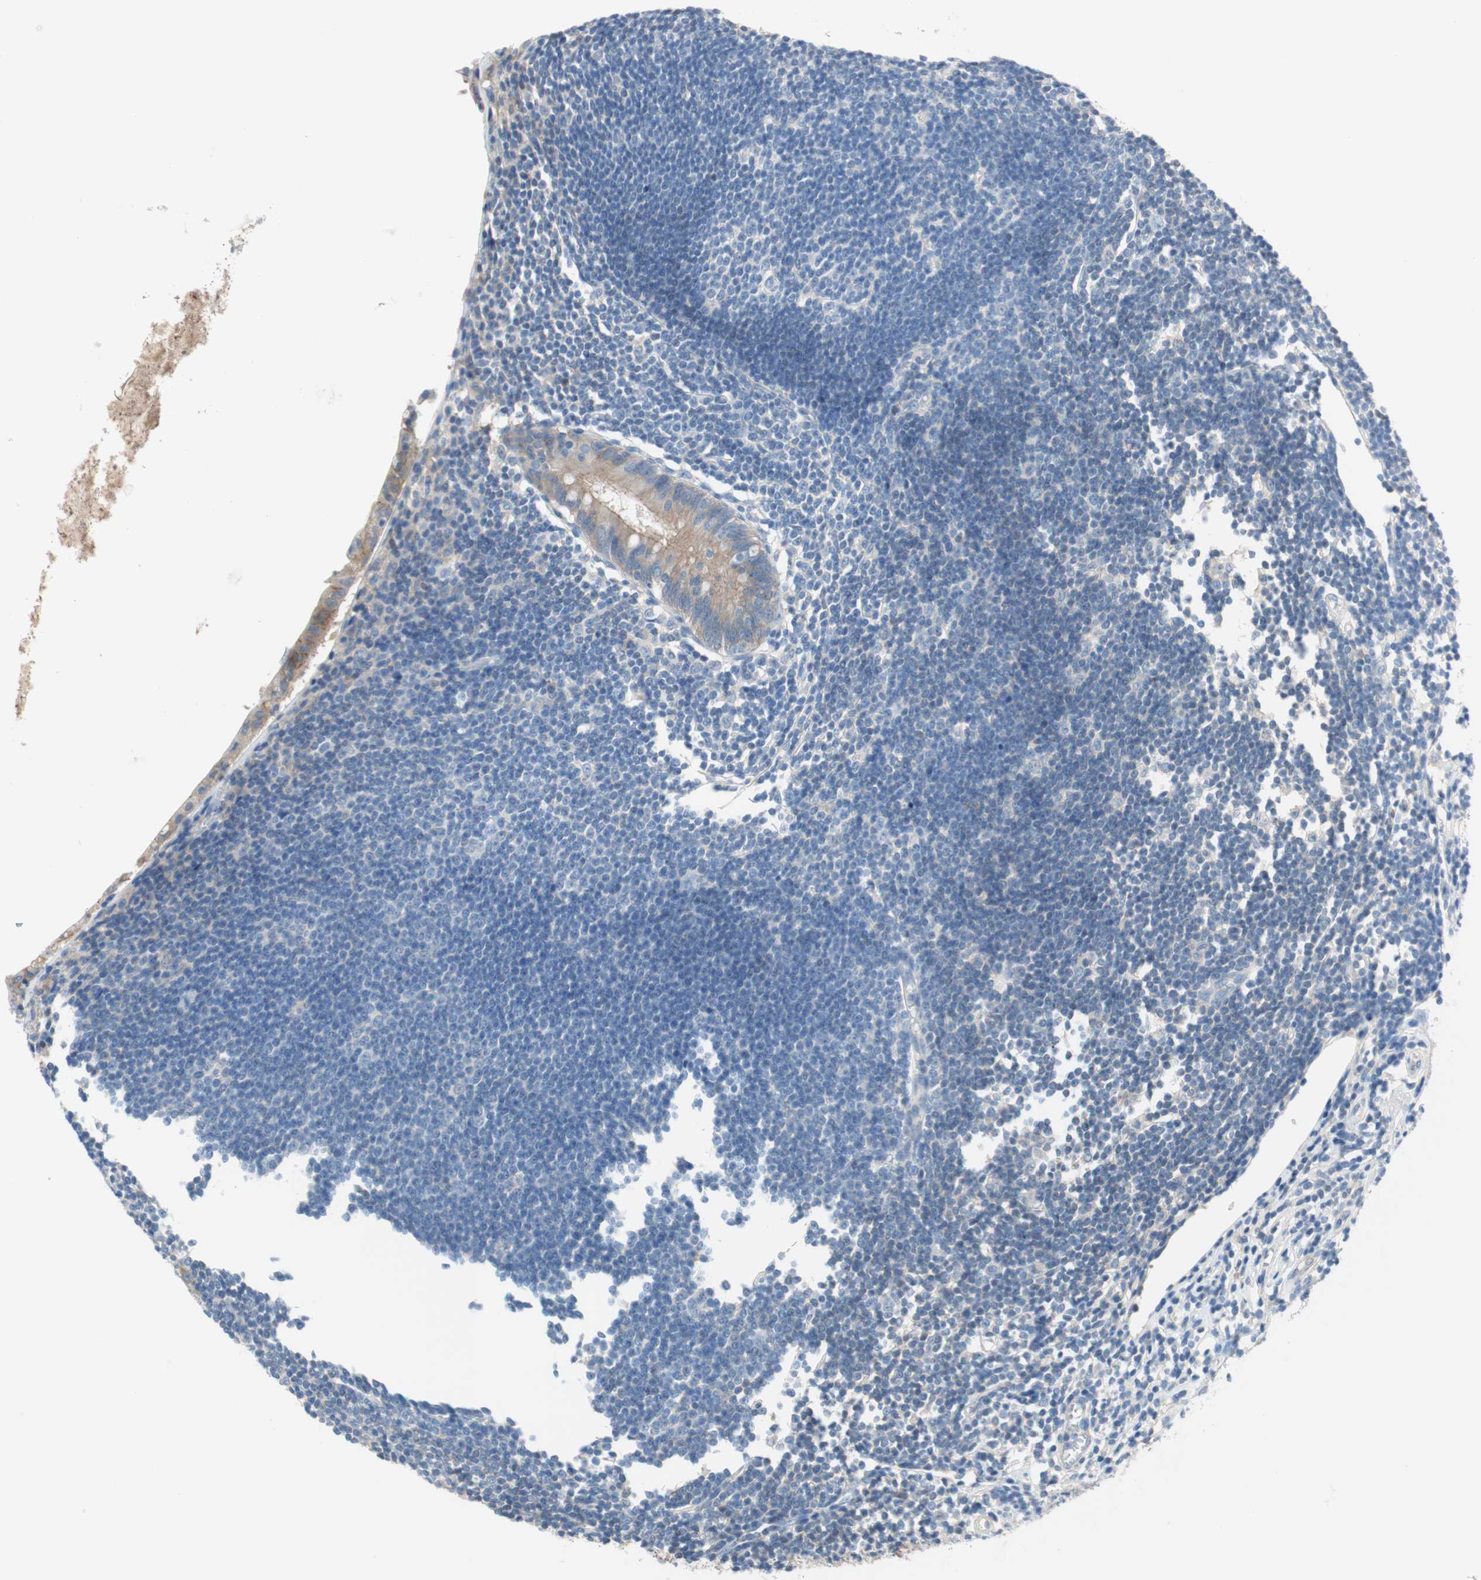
{"staining": {"intensity": "weak", "quantity": ">75%", "location": "cytoplasmic/membranous"}, "tissue": "appendix", "cell_type": "Glandular cells", "image_type": "normal", "snomed": [{"axis": "morphology", "description": "Normal tissue, NOS"}, {"axis": "topography", "description": "Appendix"}], "caption": "A brown stain shows weak cytoplasmic/membranous staining of a protein in glandular cells of normal human appendix.", "gene": "GLUL", "patient": {"sex": "female", "age": 50}}